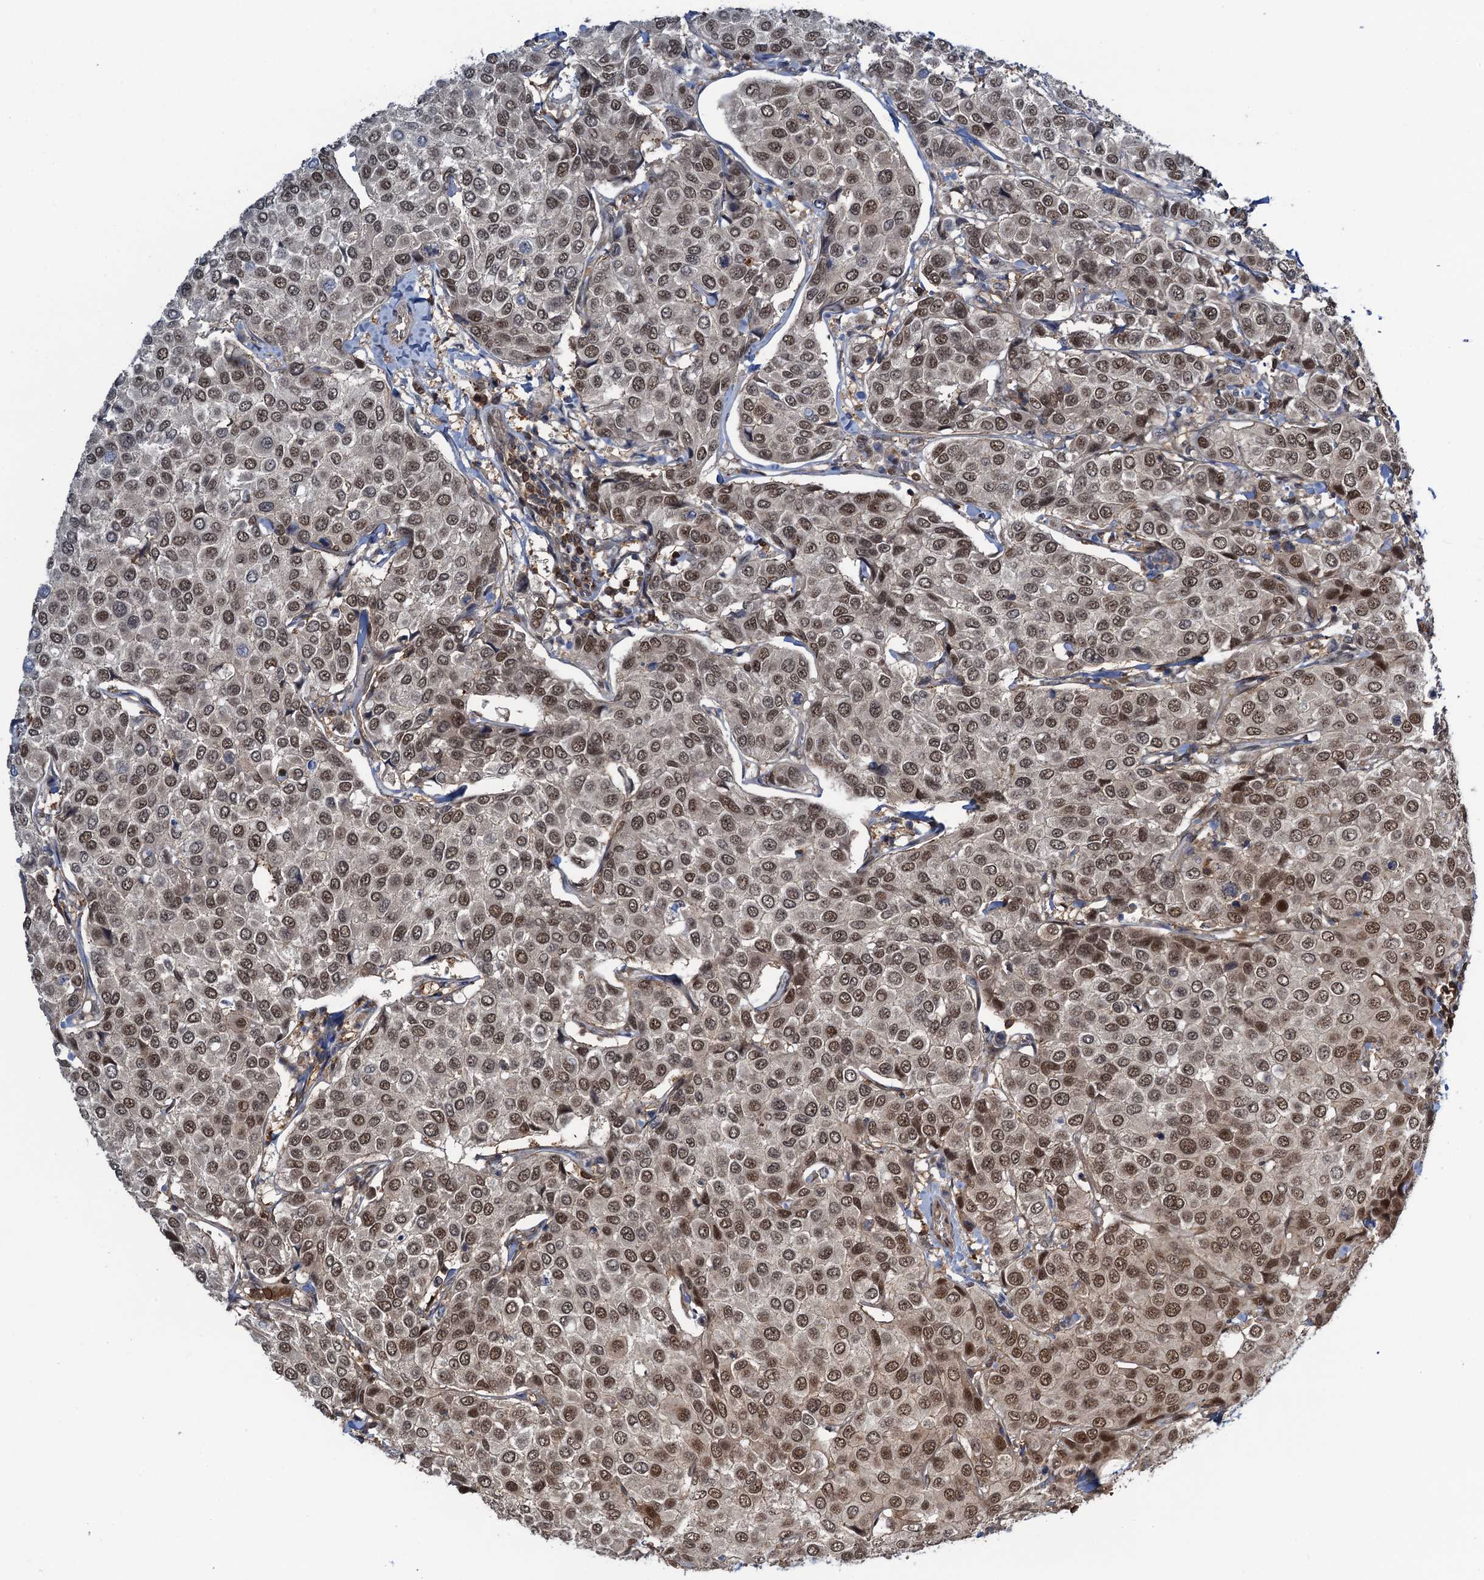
{"staining": {"intensity": "moderate", "quantity": ">75%", "location": "nuclear"}, "tissue": "breast cancer", "cell_type": "Tumor cells", "image_type": "cancer", "snomed": [{"axis": "morphology", "description": "Duct carcinoma"}, {"axis": "topography", "description": "Breast"}], "caption": "Tumor cells exhibit medium levels of moderate nuclear positivity in about >75% of cells in breast invasive ductal carcinoma.", "gene": "ZNF609", "patient": {"sex": "female", "age": 55}}